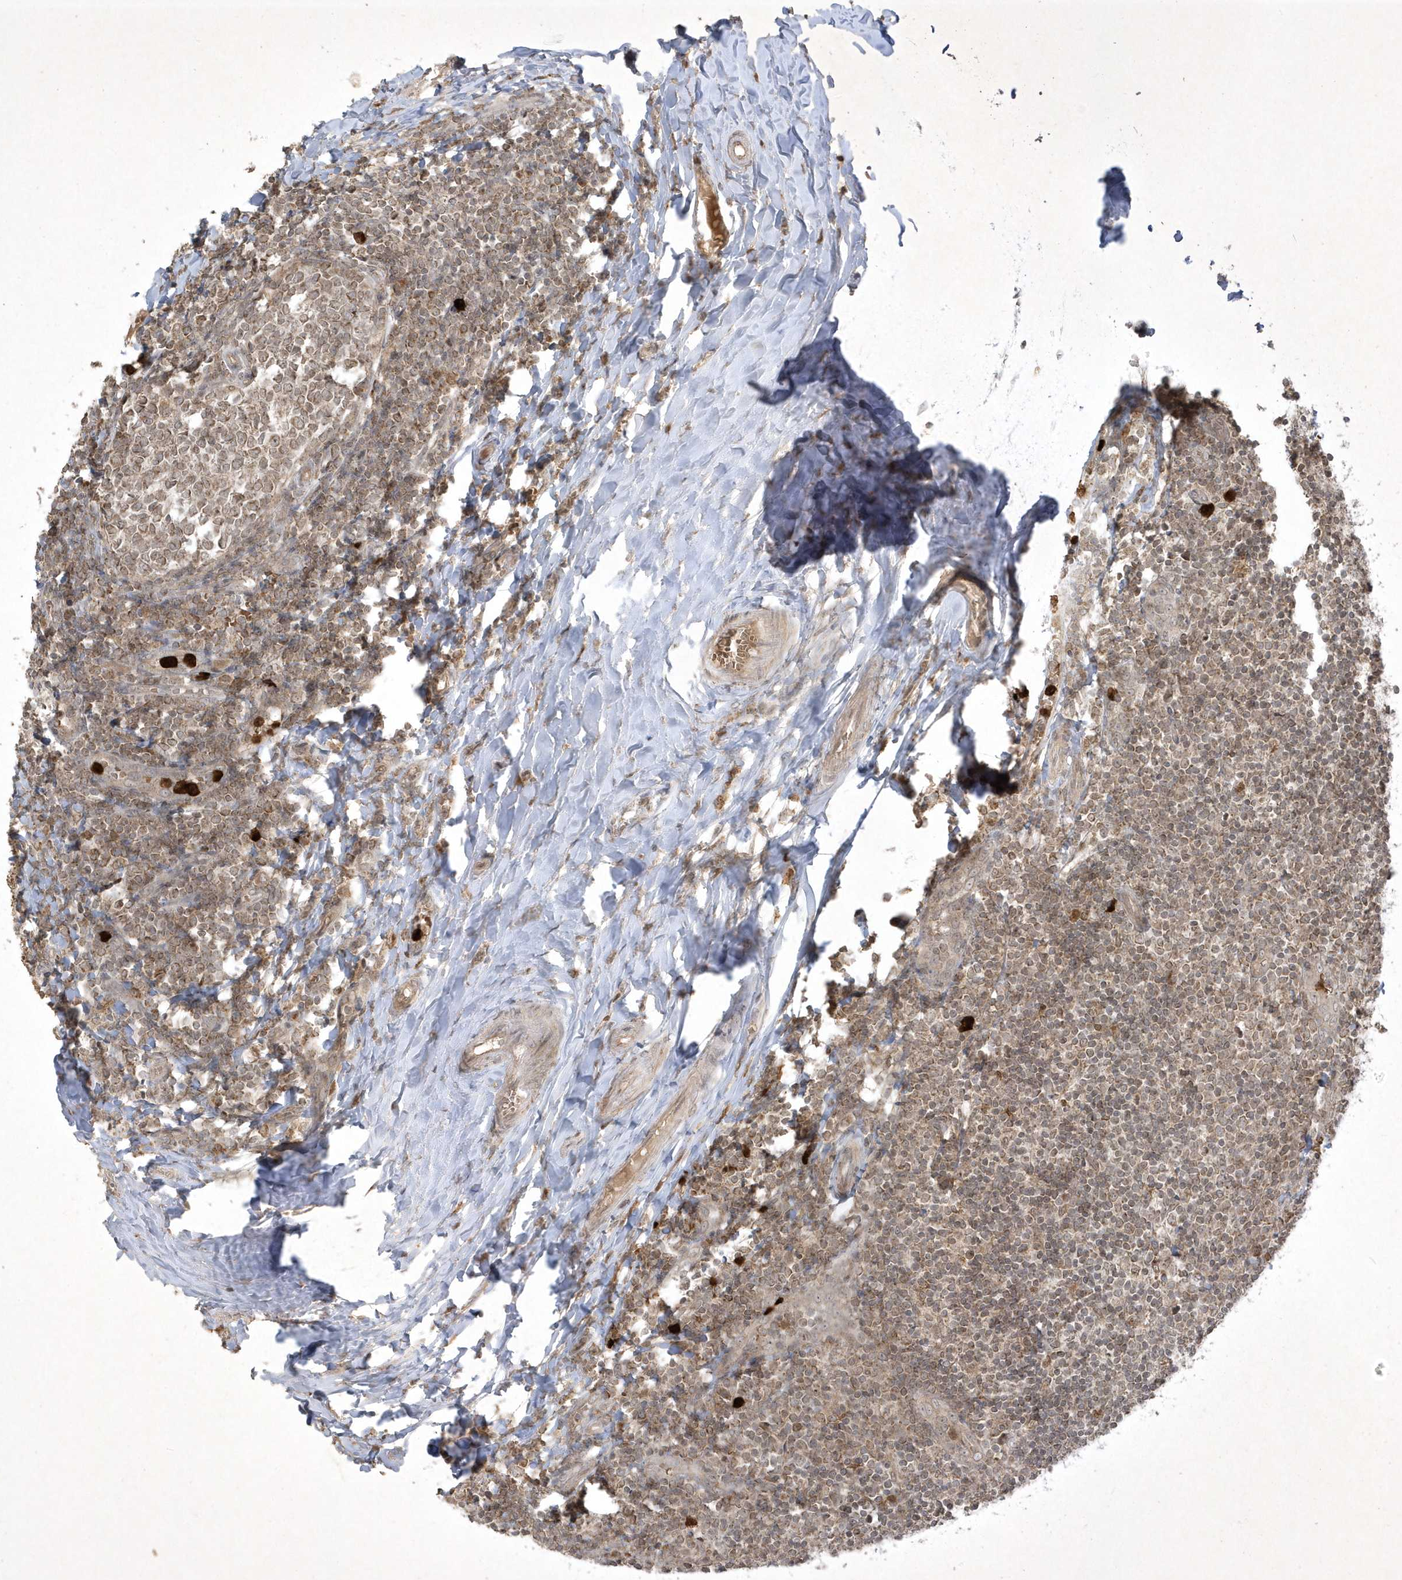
{"staining": {"intensity": "weak", "quantity": ">75%", "location": "nuclear"}, "tissue": "tonsil", "cell_type": "Germinal center cells", "image_type": "normal", "snomed": [{"axis": "morphology", "description": "Normal tissue, NOS"}, {"axis": "topography", "description": "Tonsil"}], "caption": "This micrograph reveals benign tonsil stained with immunohistochemistry (IHC) to label a protein in brown. The nuclear of germinal center cells show weak positivity for the protein. Nuclei are counter-stained blue.", "gene": "ZNF213", "patient": {"sex": "female", "age": 19}}